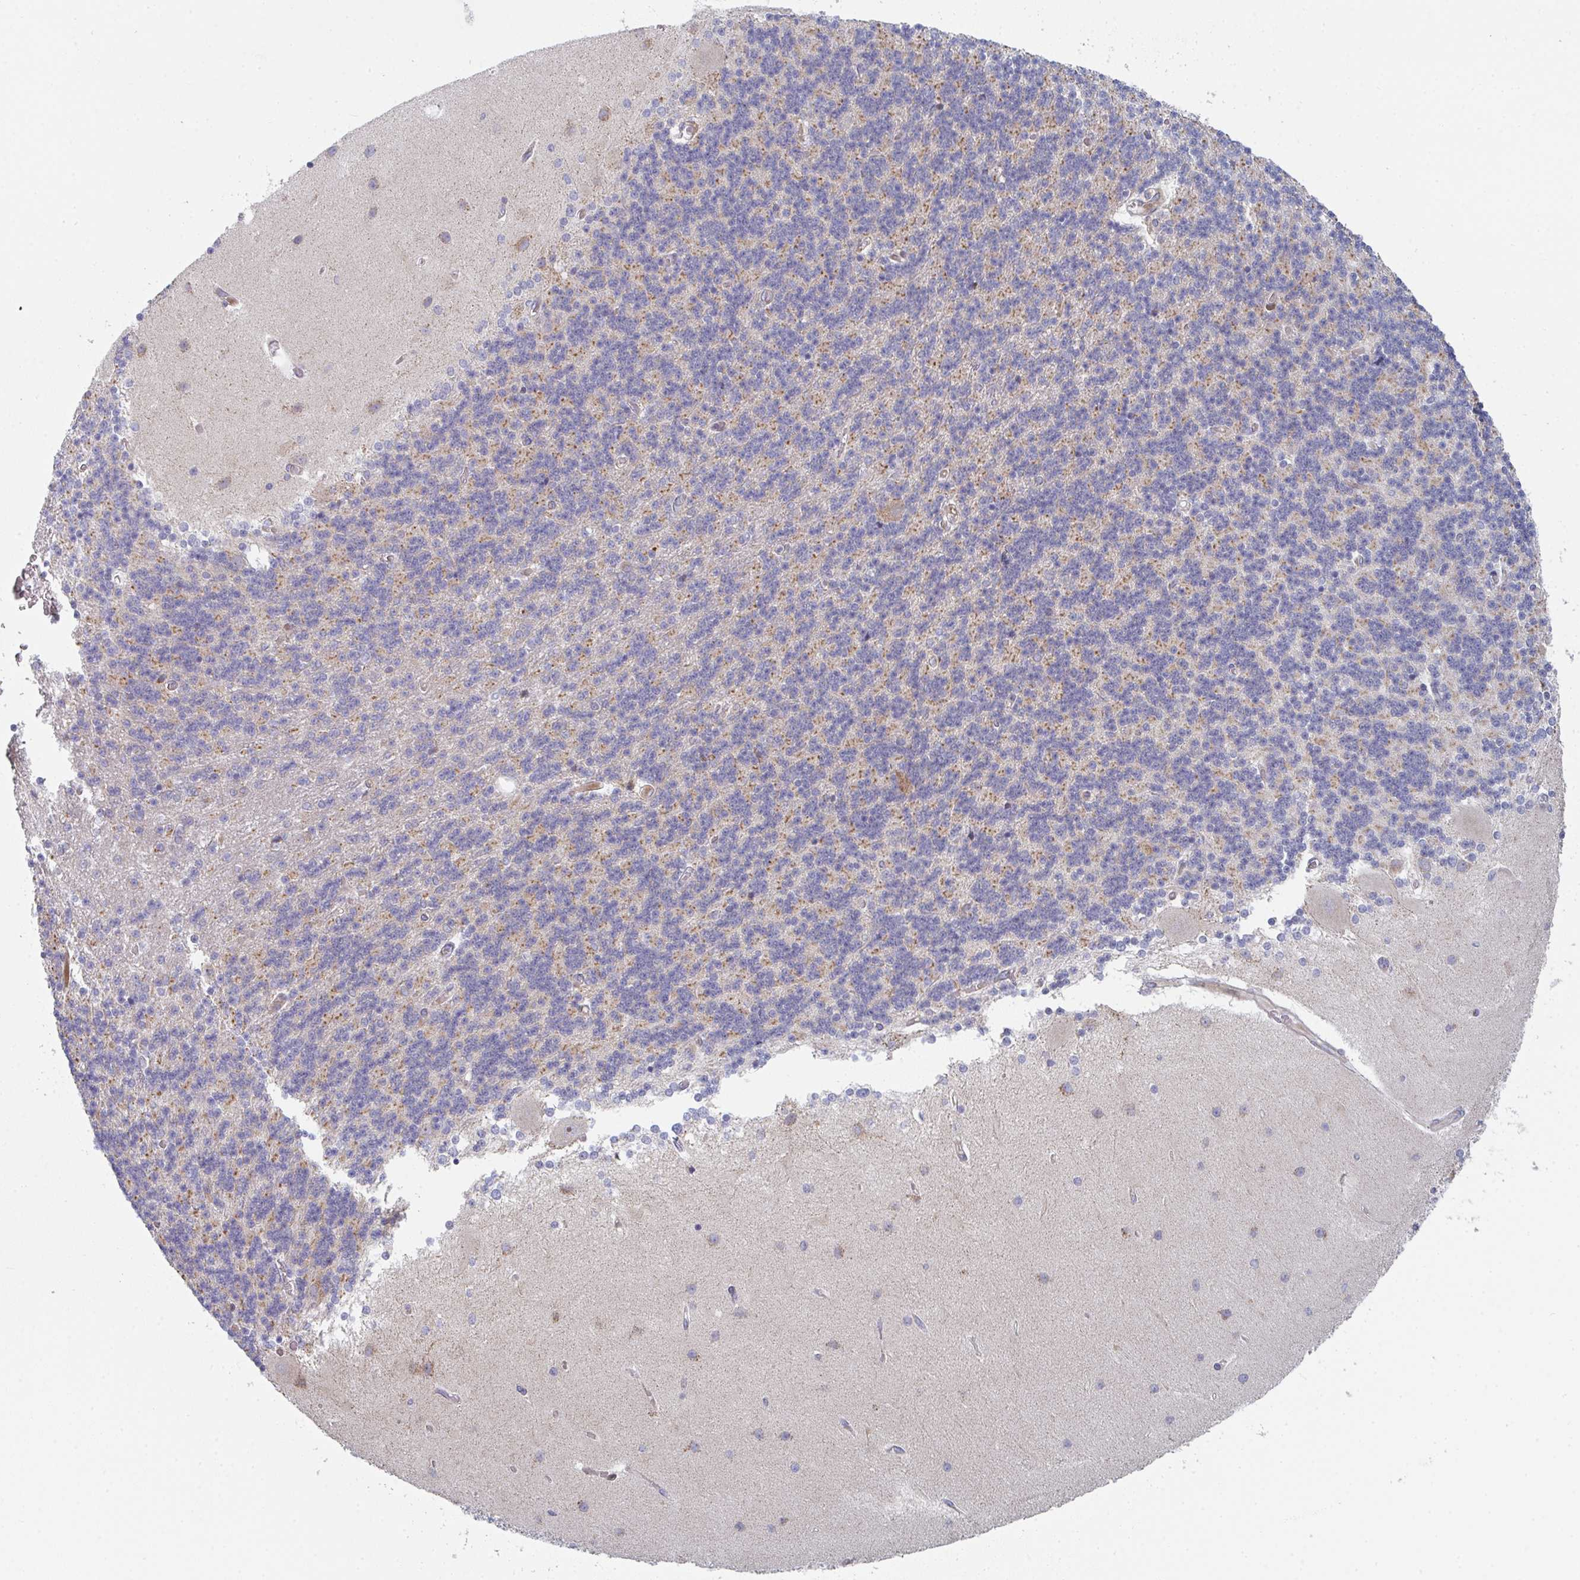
{"staining": {"intensity": "weak", "quantity": "25%-75%", "location": "cytoplasmic/membranous"}, "tissue": "cerebellum", "cell_type": "Cells in granular layer", "image_type": "normal", "snomed": [{"axis": "morphology", "description": "Normal tissue, NOS"}, {"axis": "topography", "description": "Cerebellum"}], "caption": "Immunohistochemistry image of unremarkable cerebellum stained for a protein (brown), which displays low levels of weak cytoplasmic/membranous staining in about 25%-75% of cells in granular layer.", "gene": "ZNF644", "patient": {"sex": "female", "age": 54}}